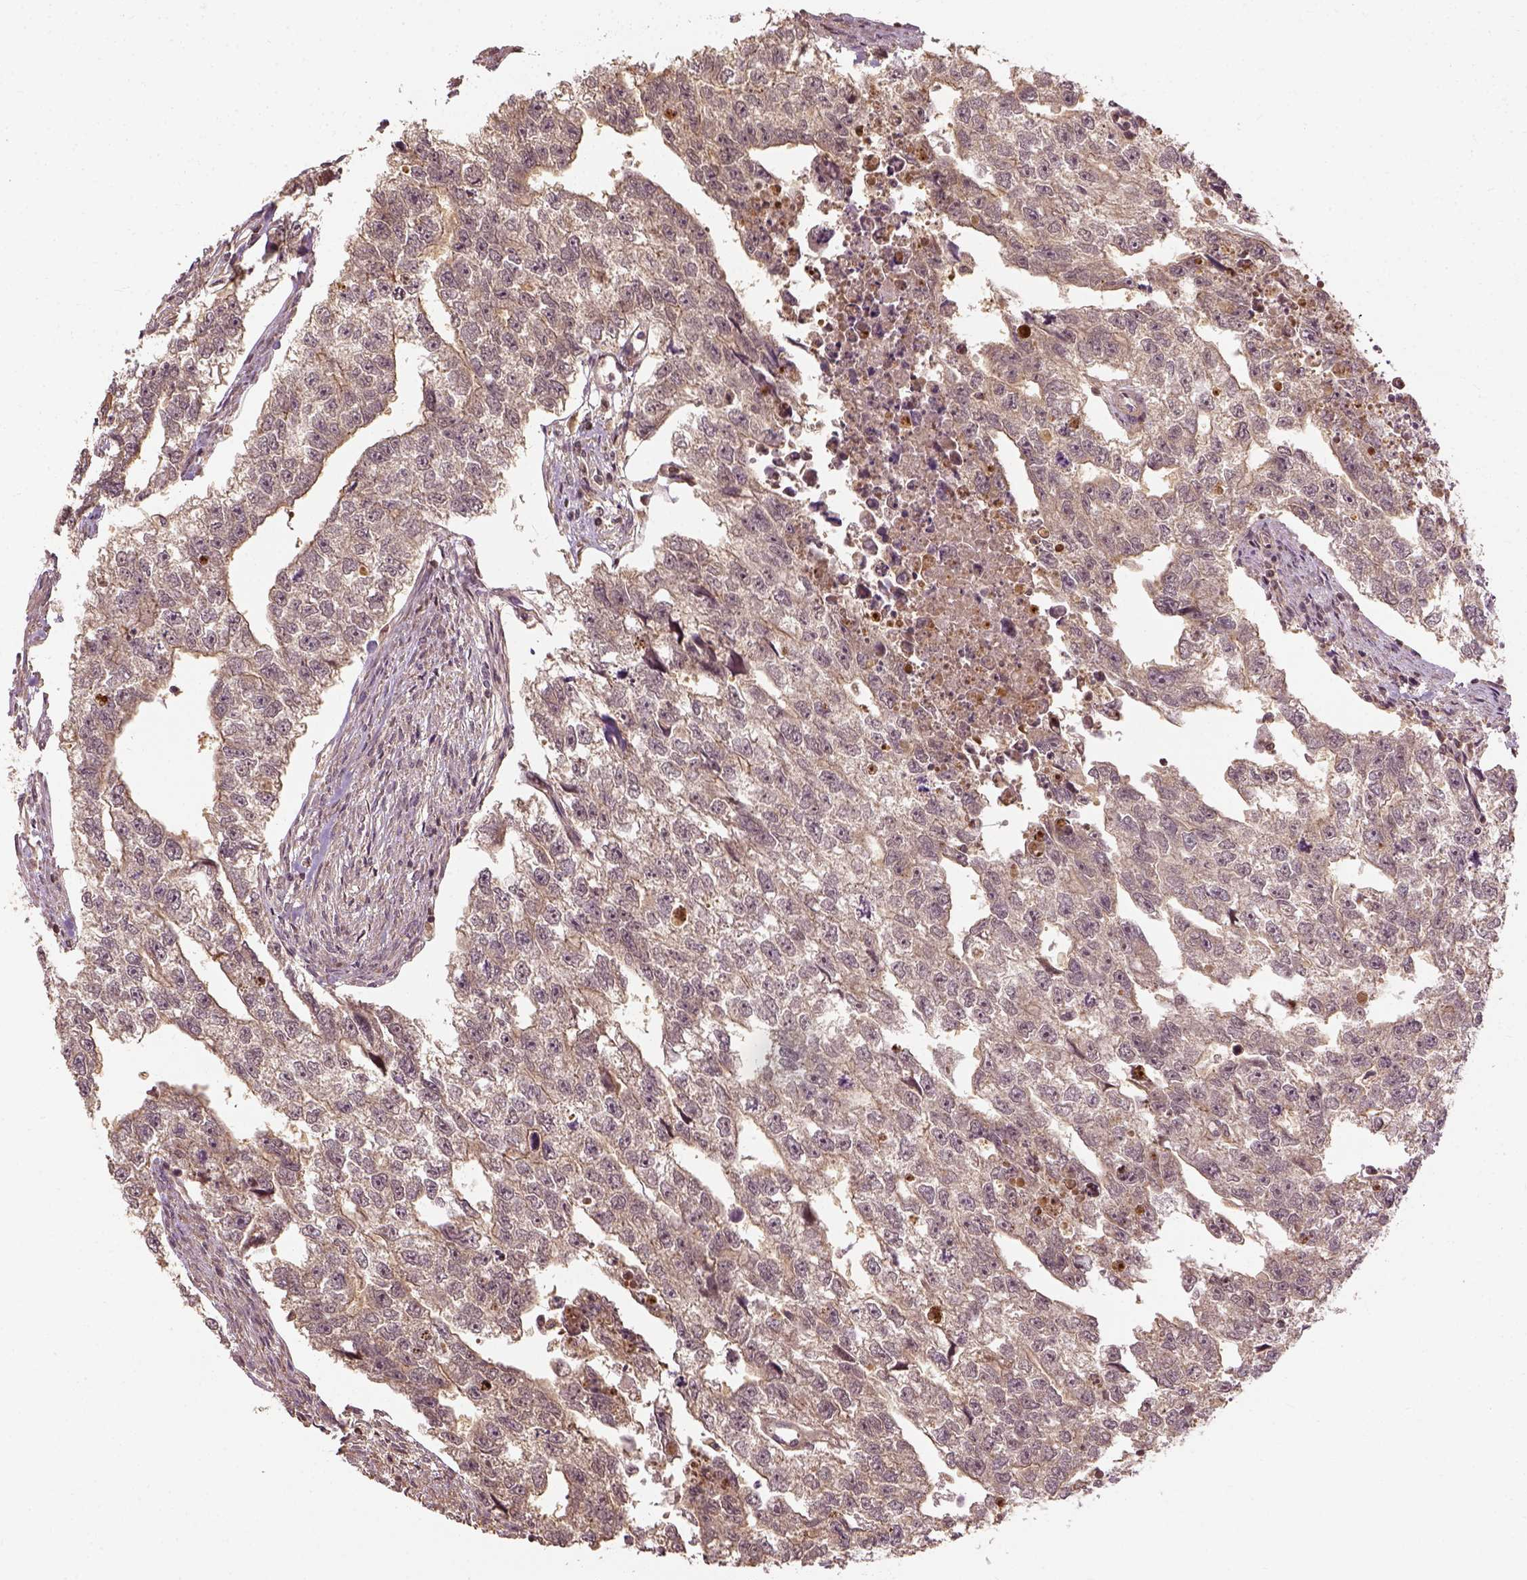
{"staining": {"intensity": "weak", "quantity": "<25%", "location": "cytoplasmic/membranous"}, "tissue": "testis cancer", "cell_type": "Tumor cells", "image_type": "cancer", "snomed": [{"axis": "morphology", "description": "Carcinoma, Embryonal, NOS"}, {"axis": "morphology", "description": "Teratoma, malignant, NOS"}, {"axis": "topography", "description": "Testis"}], "caption": "High power microscopy photomicrograph of an IHC micrograph of malignant teratoma (testis), revealing no significant expression in tumor cells.", "gene": "VEGFA", "patient": {"sex": "male", "age": 44}}